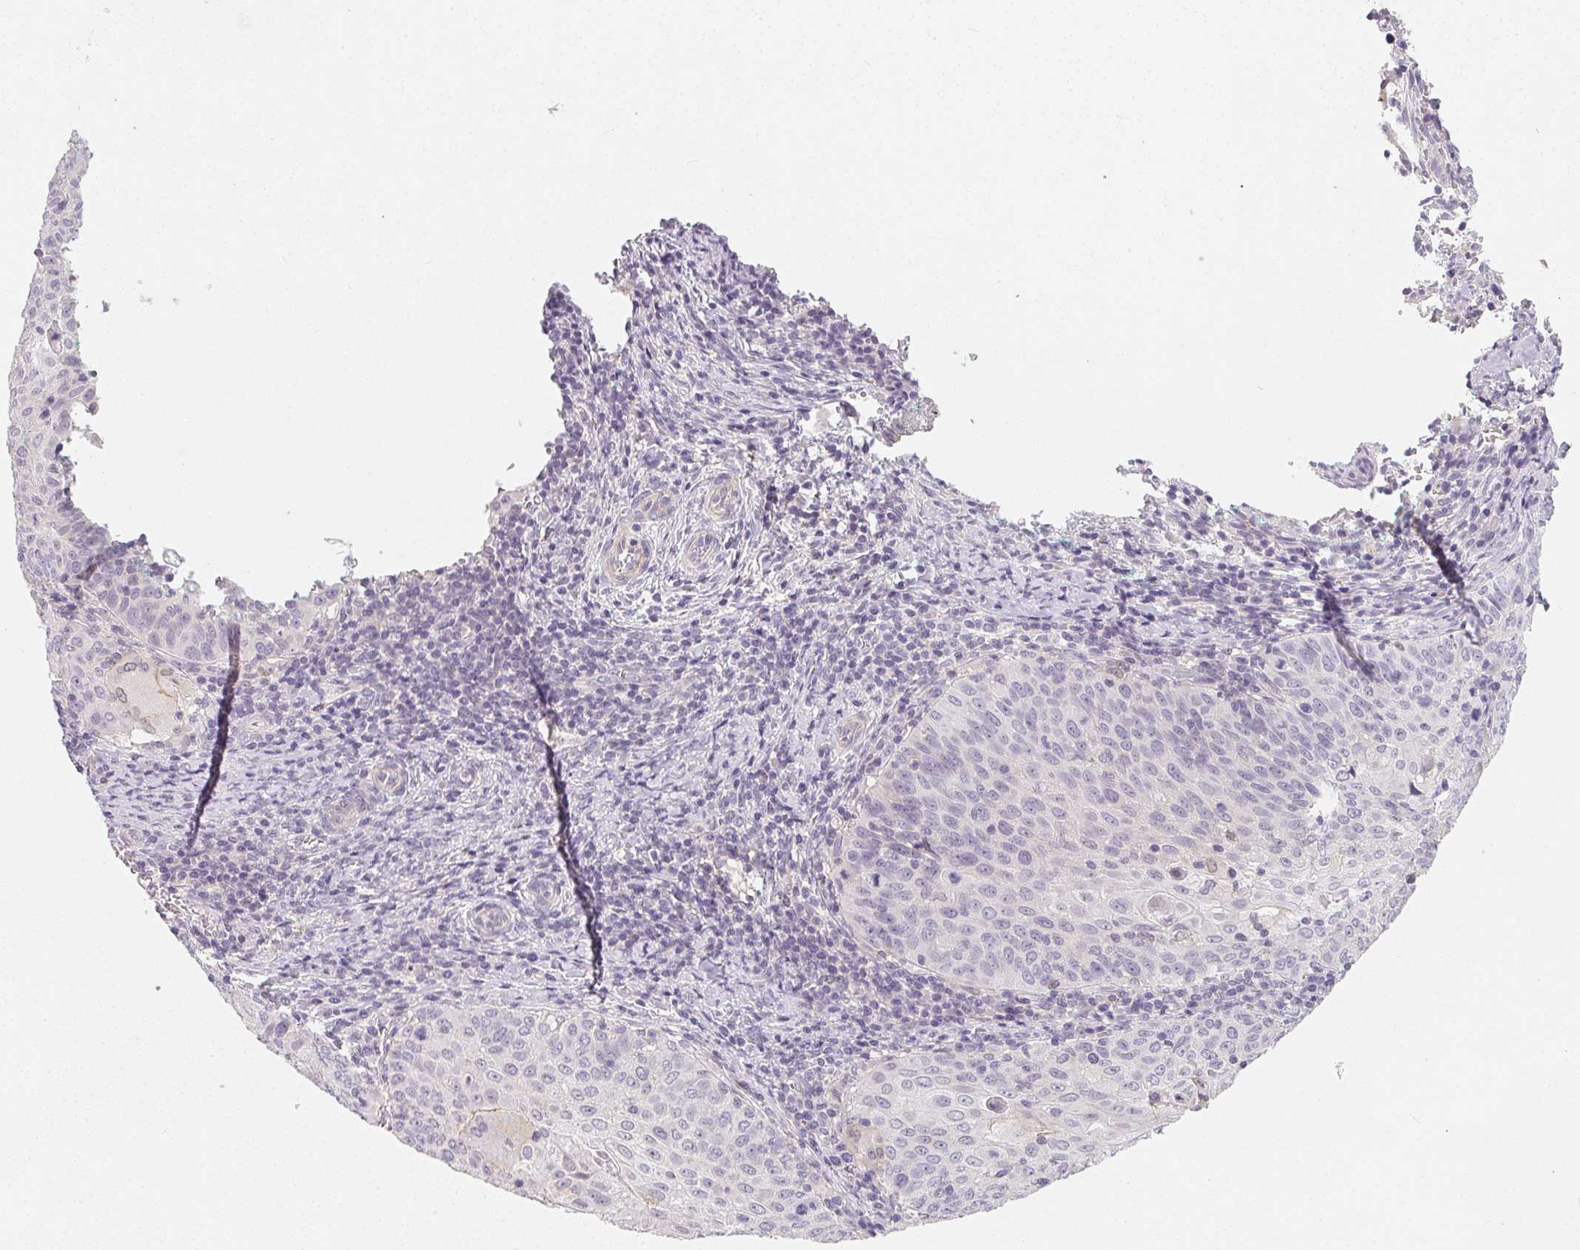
{"staining": {"intensity": "negative", "quantity": "none", "location": "none"}, "tissue": "cervical cancer", "cell_type": "Tumor cells", "image_type": "cancer", "snomed": [{"axis": "morphology", "description": "Squamous cell carcinoma, NOS"}, {"axis": "topography", "description": "Cervix"}], "caption": "Tumor cells are negative for protein expression in human cervical squamous cell carcinoma.", "gene": "LRRC23", "patient": {"sex": "female", "age": 65}}